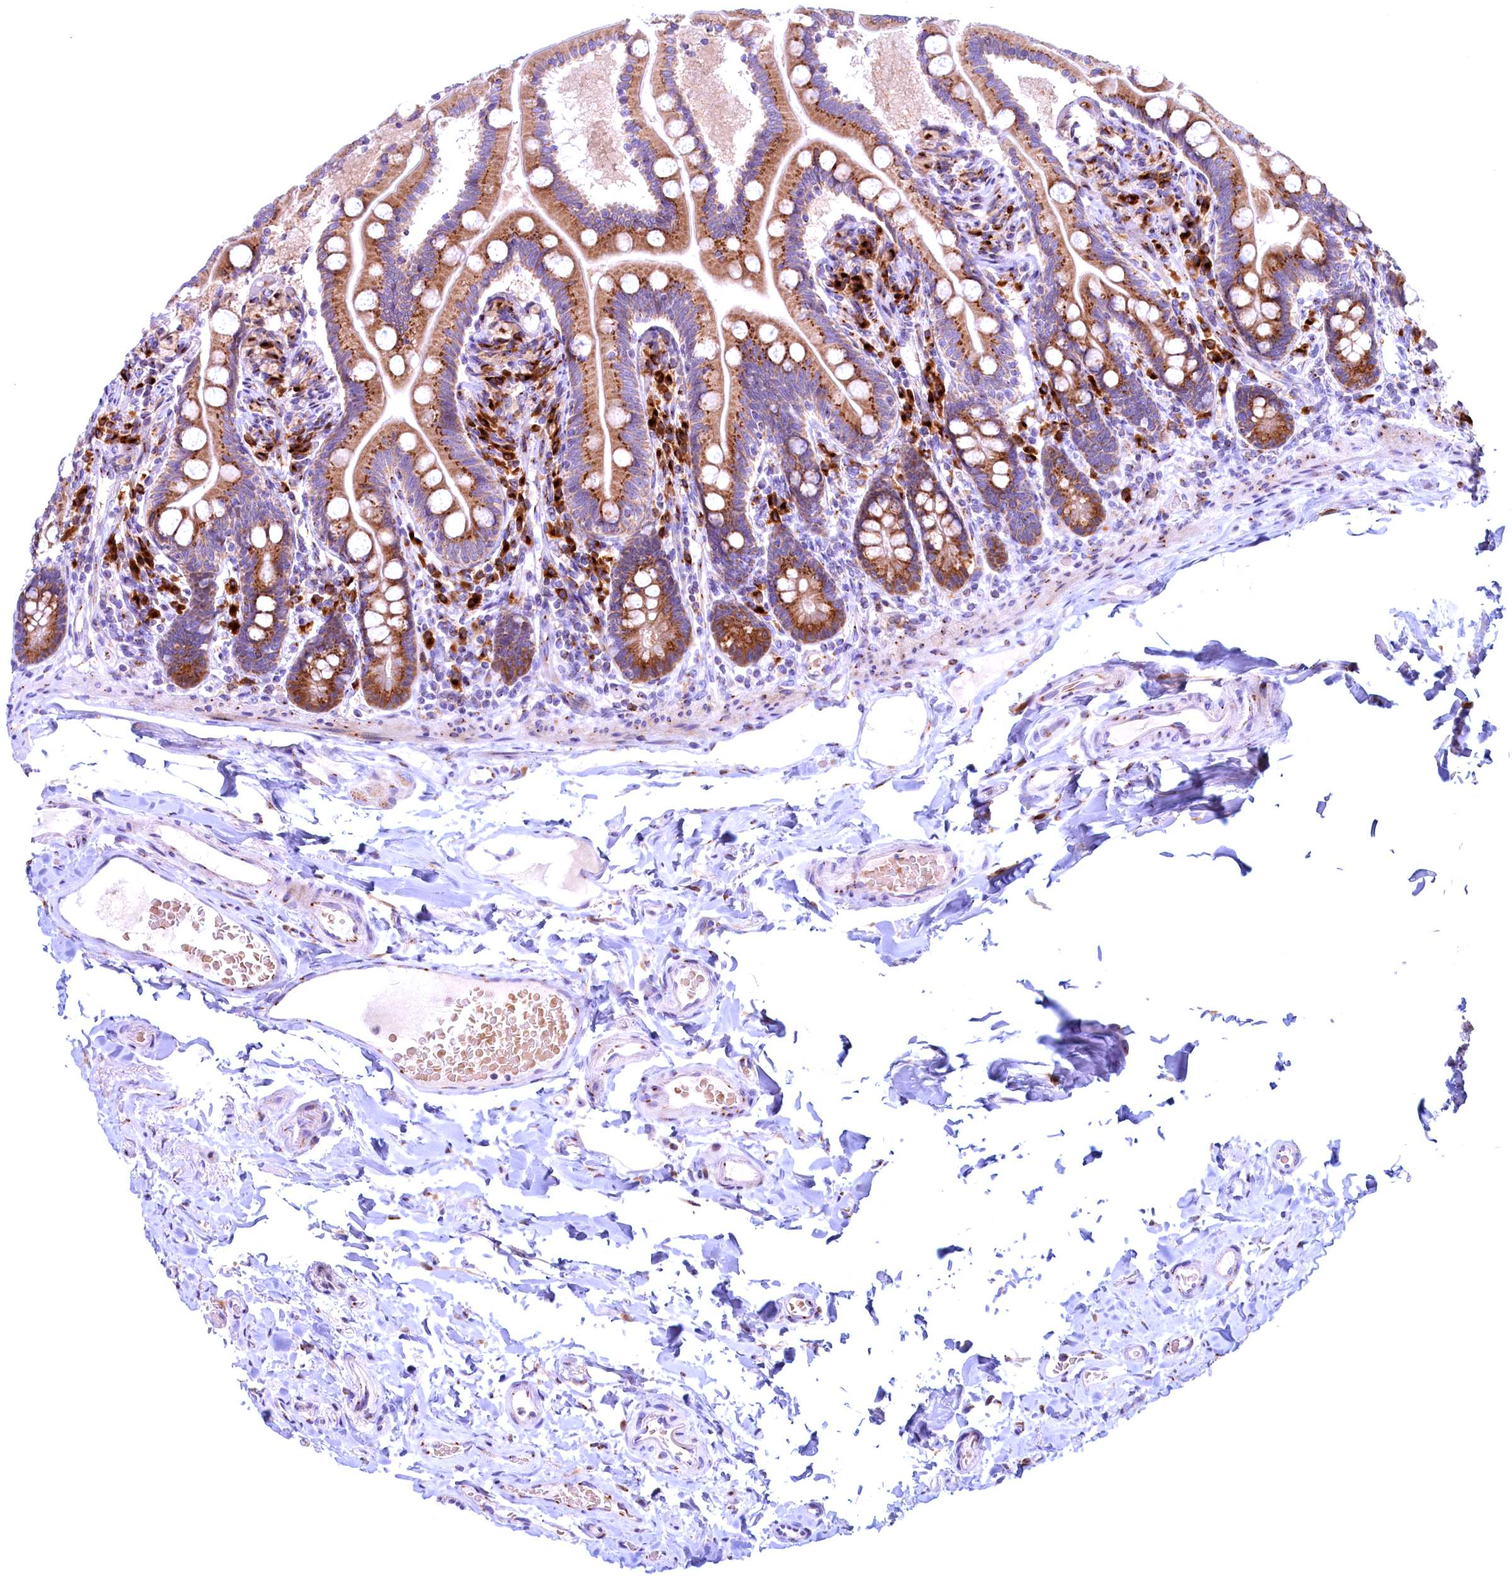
{"staining": {"intensity": "moderate", "quantity": ">75%", "location": "cytoplasmic/membranous"}, "tissue": "small intestine", "cell_type": "Glandular cells", "image_type": "normal", "snomed": [{"axis": "morphology", "description": "Normal tissue, NOS"}, {"axis": "topography", "description": "Small intestine"}], "caption": "Immunohistochemical staining of normal human small intestine reveals >75% levels of moderate cytoplasmic/membranous protein expression in about >75% of glandular cells. The protein of interest is shown in brown color, while the nuclei are stained blue.", "gene": "BLVRB", "patient": {"sex": "female", "age": 64}}